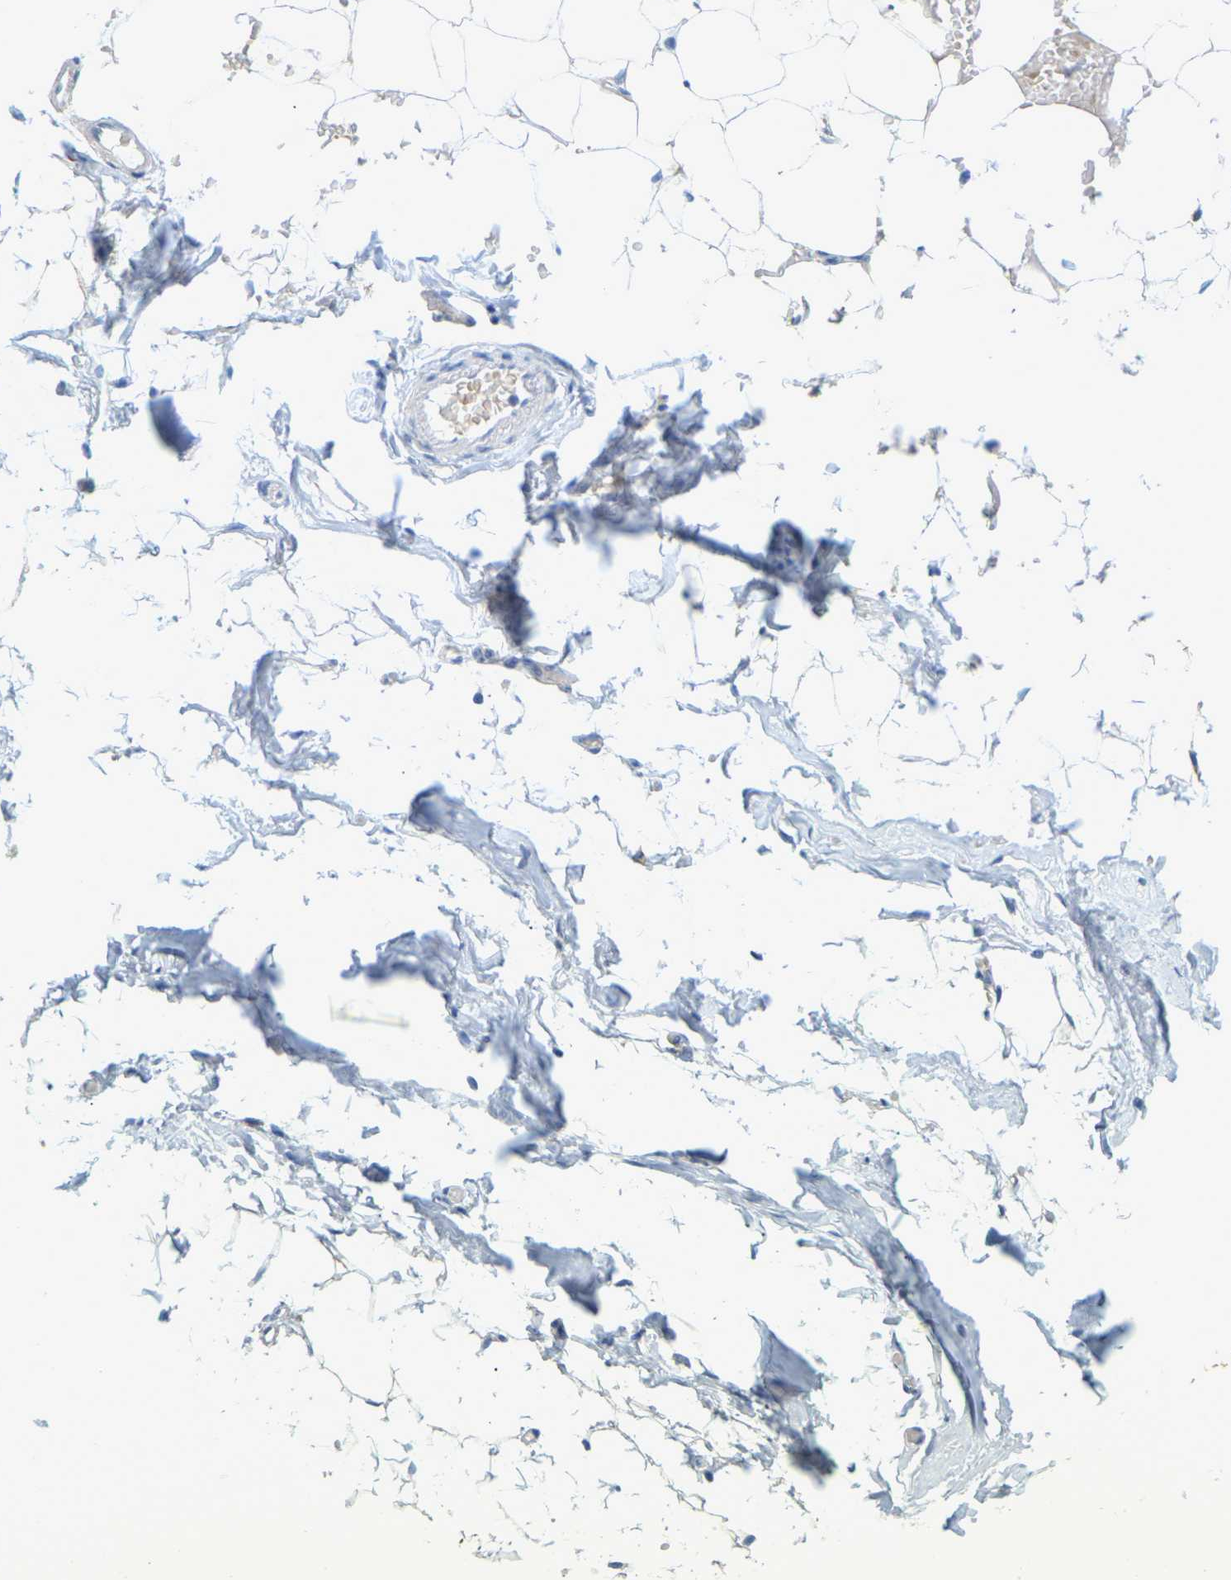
{"staining": {"intensity": "negative", "quantity": "none", "location": "none"}, "tissue": "adipose tissue", "cell_type": "Adipocytes", "image_type": "normal", "snomed": [{"axis": "morphology", "description": "Normal tissue, NOS"}, {"axis": "topography", "description": "Breast"}, {"axis": "topography", "description": "Soft tissue"}], "caption": "Adipose tissue stained for a protein using immunohistochemistry reveals no staining adipocytes.", "gene": "SERPINB5", "patient": {"sex": "female", "age": 75}}